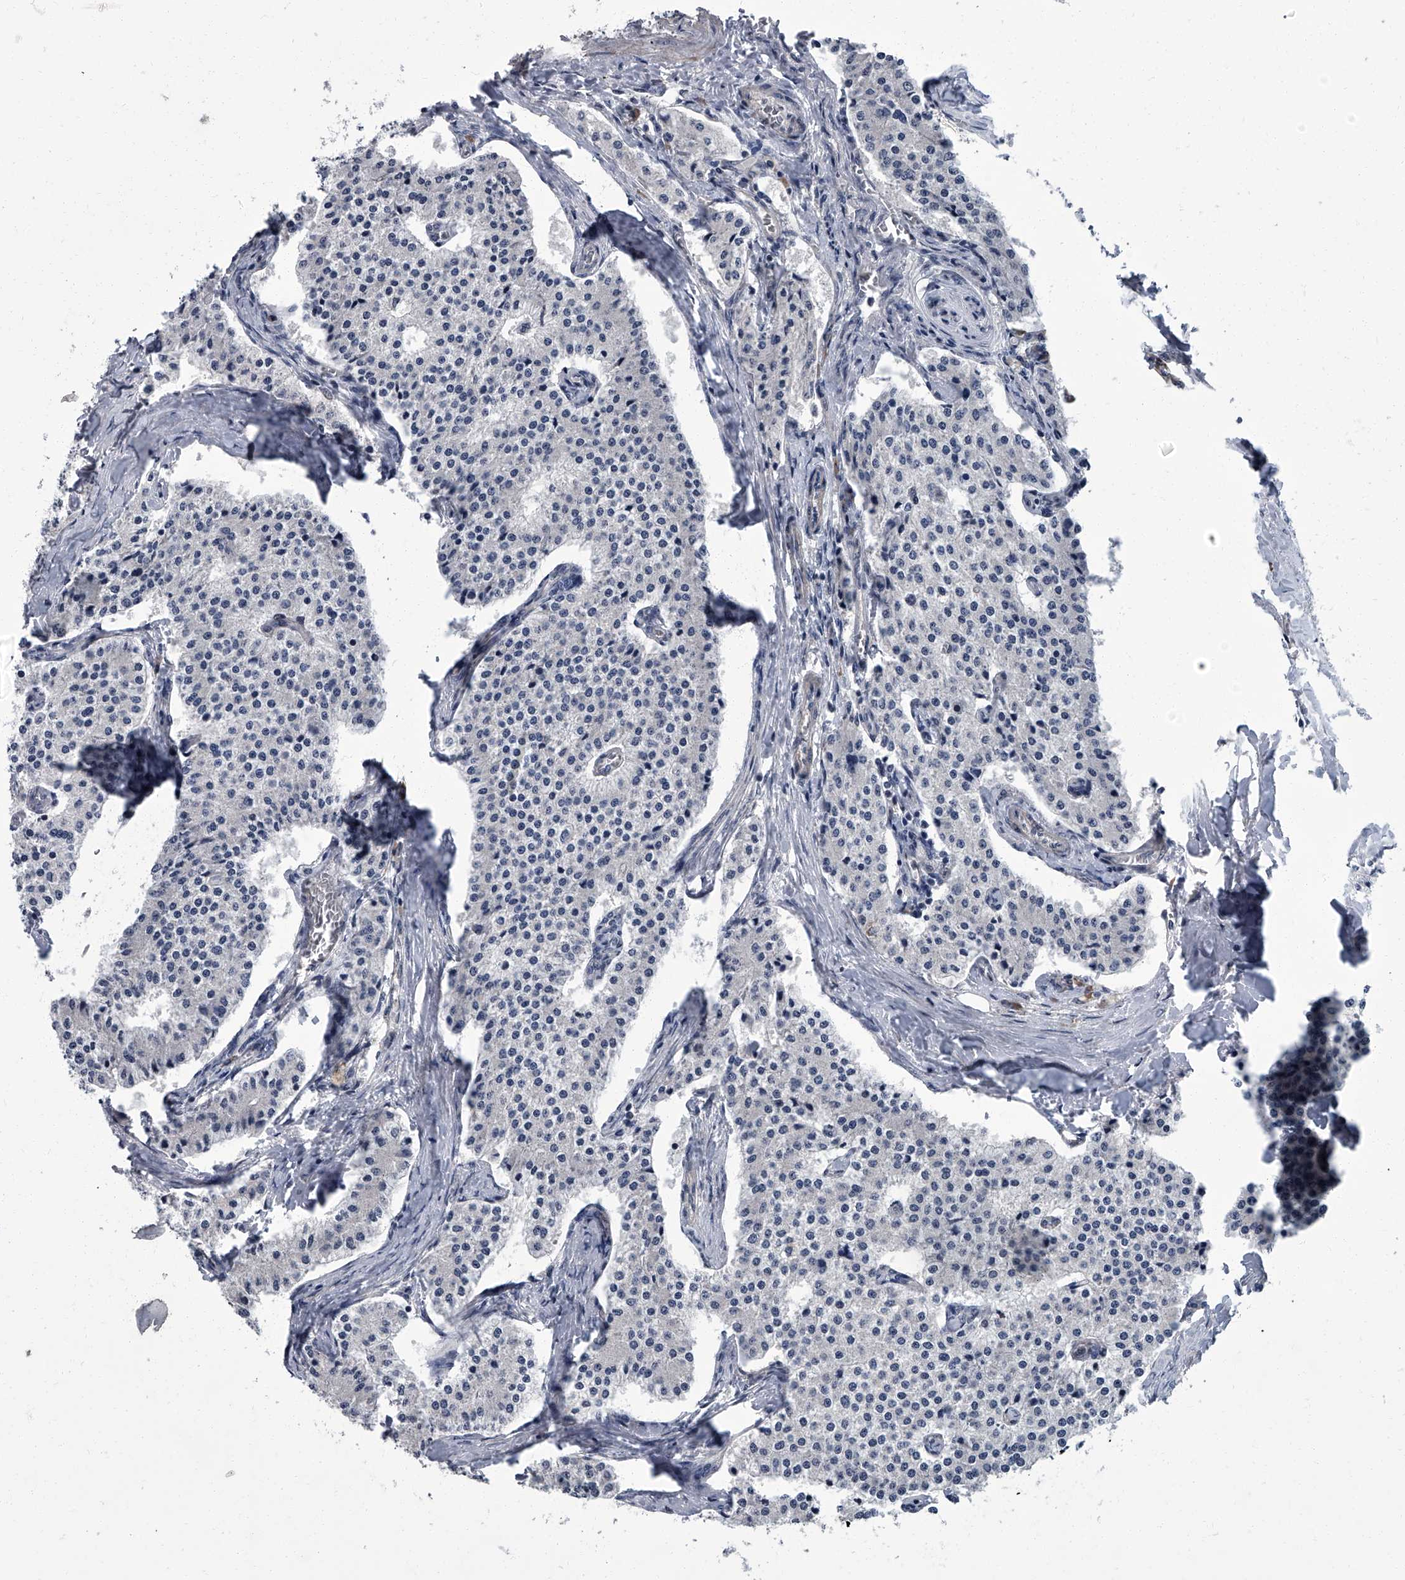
{"staining": {"intensity": "negative", "quantity": "none", "location": "none"}, "tissue": "carcinoid", "cell_type": "Tumor cells", "image_type": "cancer", "snomed": [{"axis": "morphology", "description": "Carcinoid, malignant, NOS"}, {"axis": "topography", "description": "Colon"}], "caption": "Micrograph shows no protein staining in tumor cells of malignant carcinoid tissue. Brightfield microscopy of immunohistochemistry (IHC) stained with DAB (3,3'-diaminobenzidine) (brown) and hematoxylin (blue), captured at high magnification.", "gene": "ZNF274", "patient": {"sex": "female", "age": 52}}